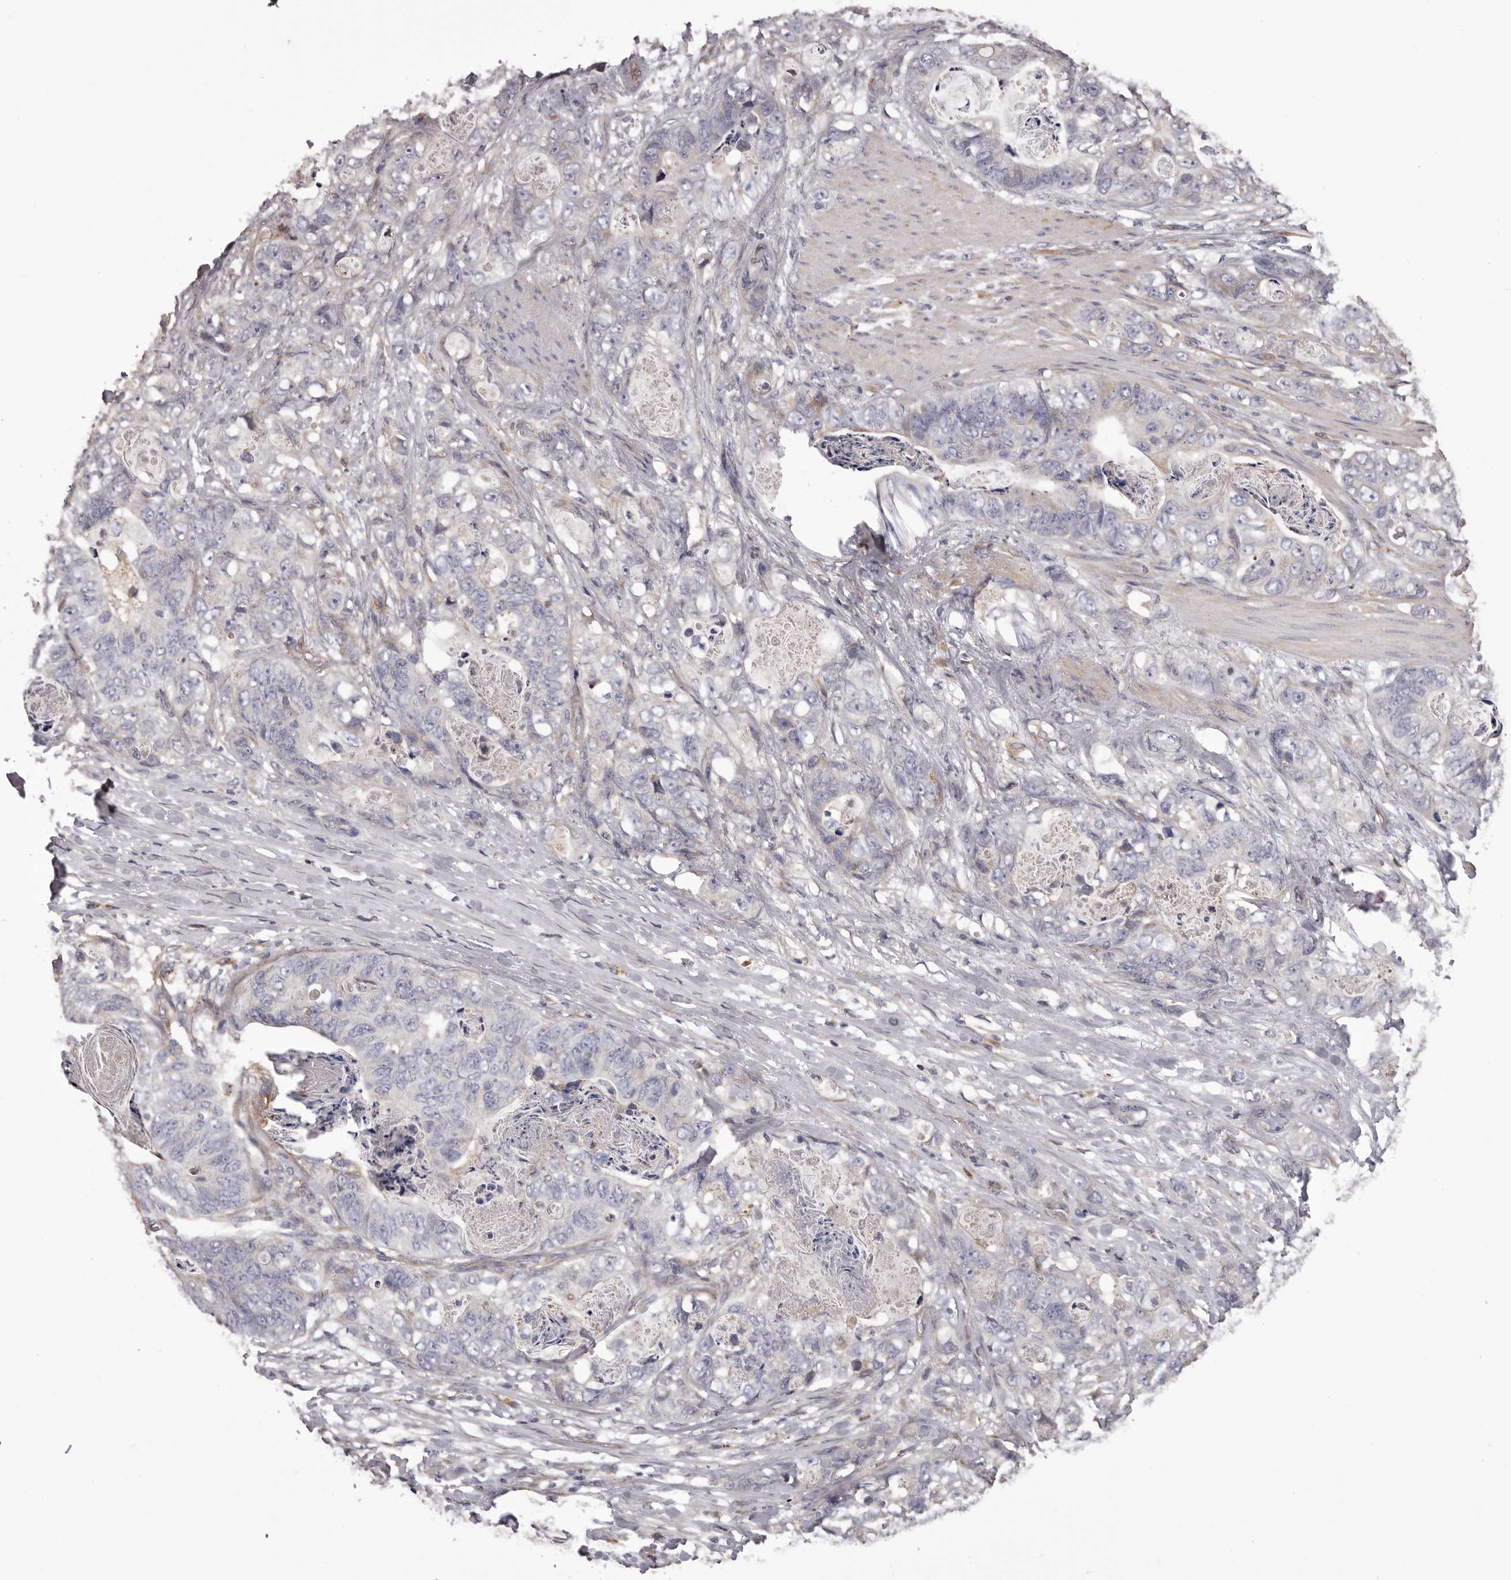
{"staining": {"intensity": "negative", "quantity": "none", "location": "none"}, "tissue": "stomach cancer", "cell_type": "Tumor cells", "image_type": "cancer", "snomed": [{"axis": "morphology", "description": "Normal tissue, NOS"}, {"axis": "morphology", "description": "Adenocarcinoma, NOS"}, {"axis": "topography", "description": "Stomach"}], "caption": "Tumor cells show no significant protein positivity in stomach adenocarcinoma. The staining is performed using DAB (3,3'-diaminobenzidine) brown chromogen with nuclei counter-stained in using hematoxylin.", "gene": "CEP104", "patient": {"sex": "female", "age": 89}}